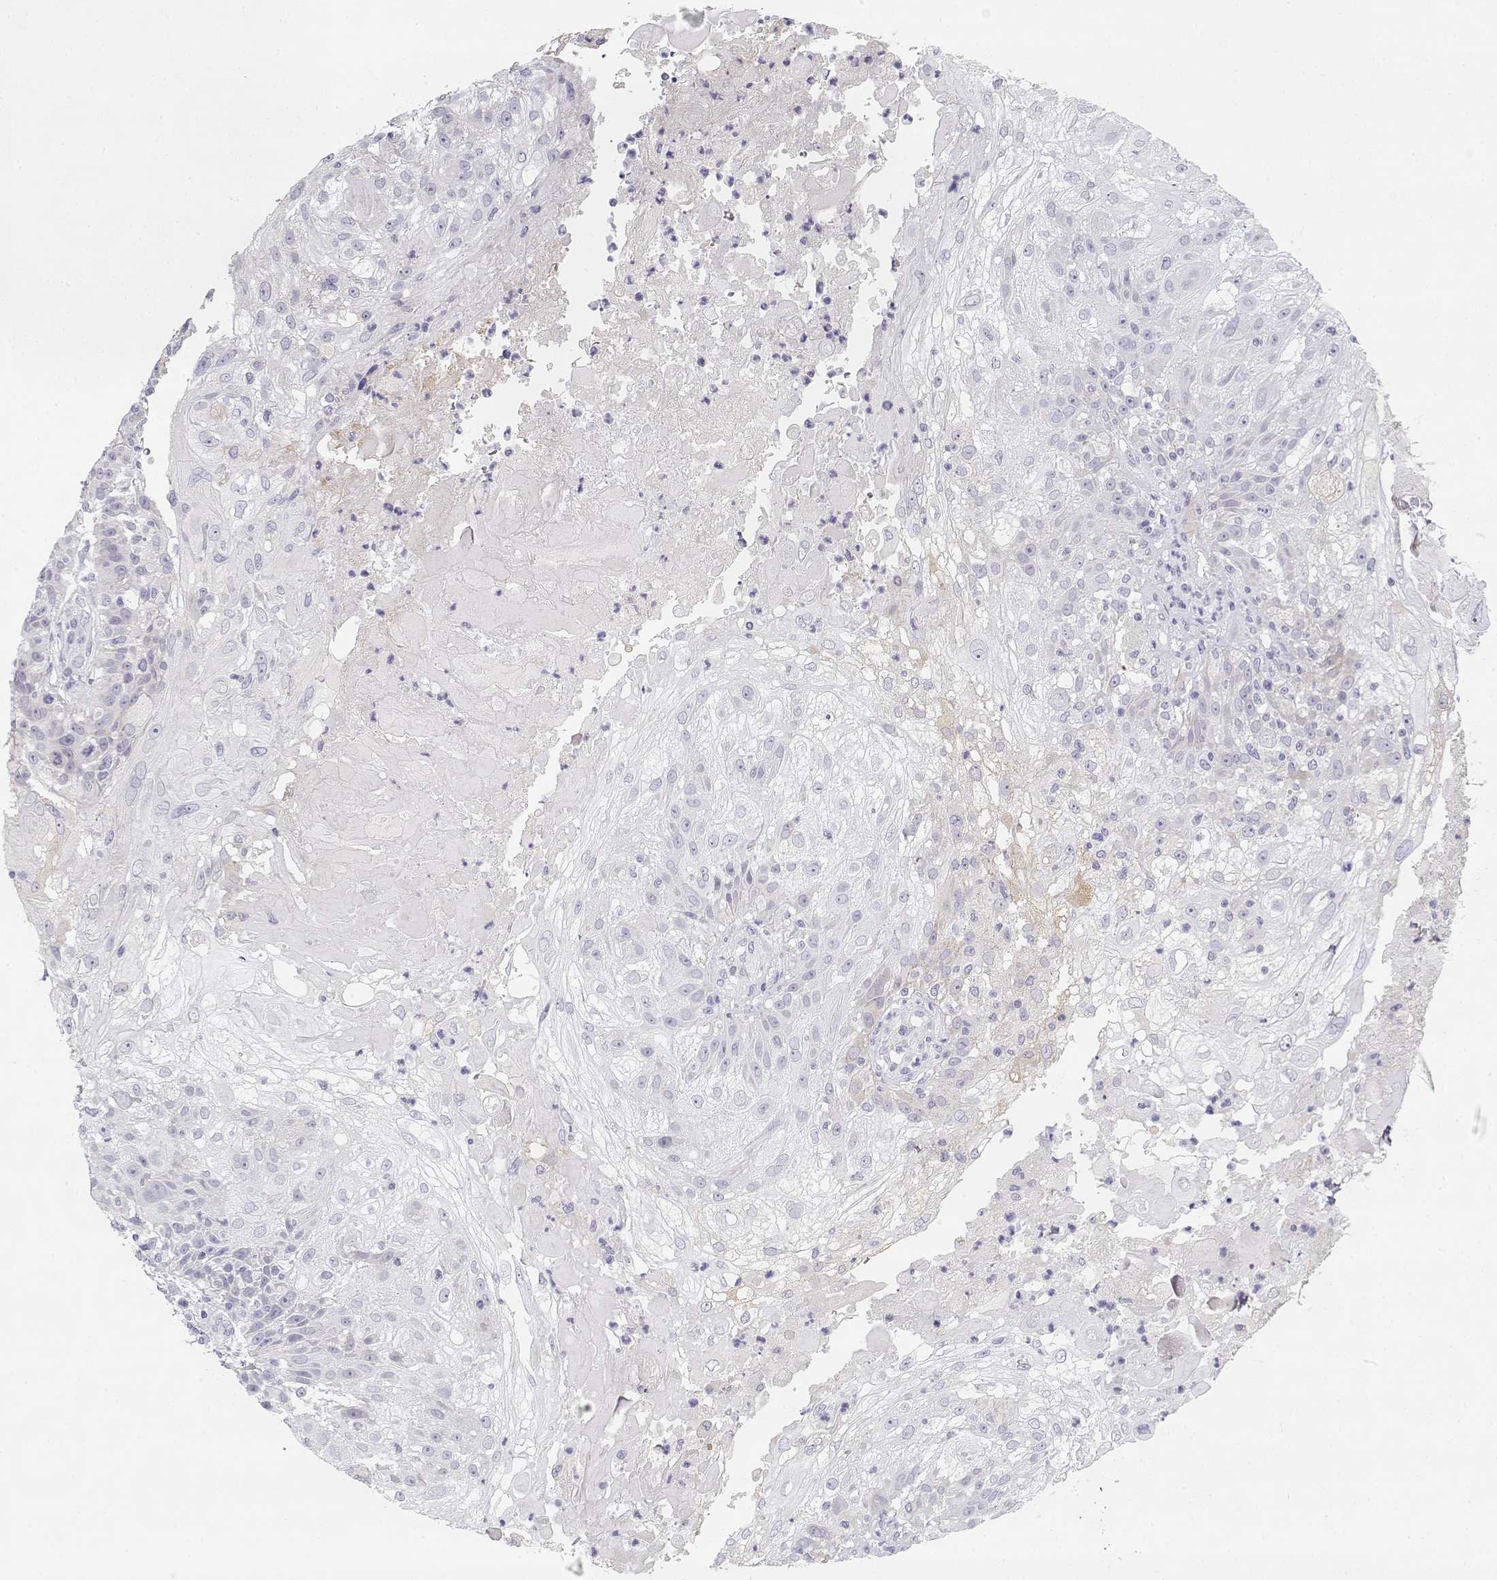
{"staining": {"intensity": "negative", "quantity": "none", "location": "none"}, "tissue": "skin cancer", "cell_type": "Tumor cells", "image_type": "cancer", "snomed": [{"axis": "morphology", "description": "Normal tissue, NOS"}, {"axis": "morphology", "description": "Squamous cell carcinoma, NOS"}, {"axis": "topography", "description": "Skin"}], "caption": "Protein analysis of squamous cell carcinoma (skin) demonstrates no significant expression in tumor cells. (DAB immunohistochemistry (IHC), high magnification).", "gene": "CREB3L3", "patient": {"sex": "female", "age": 83}}